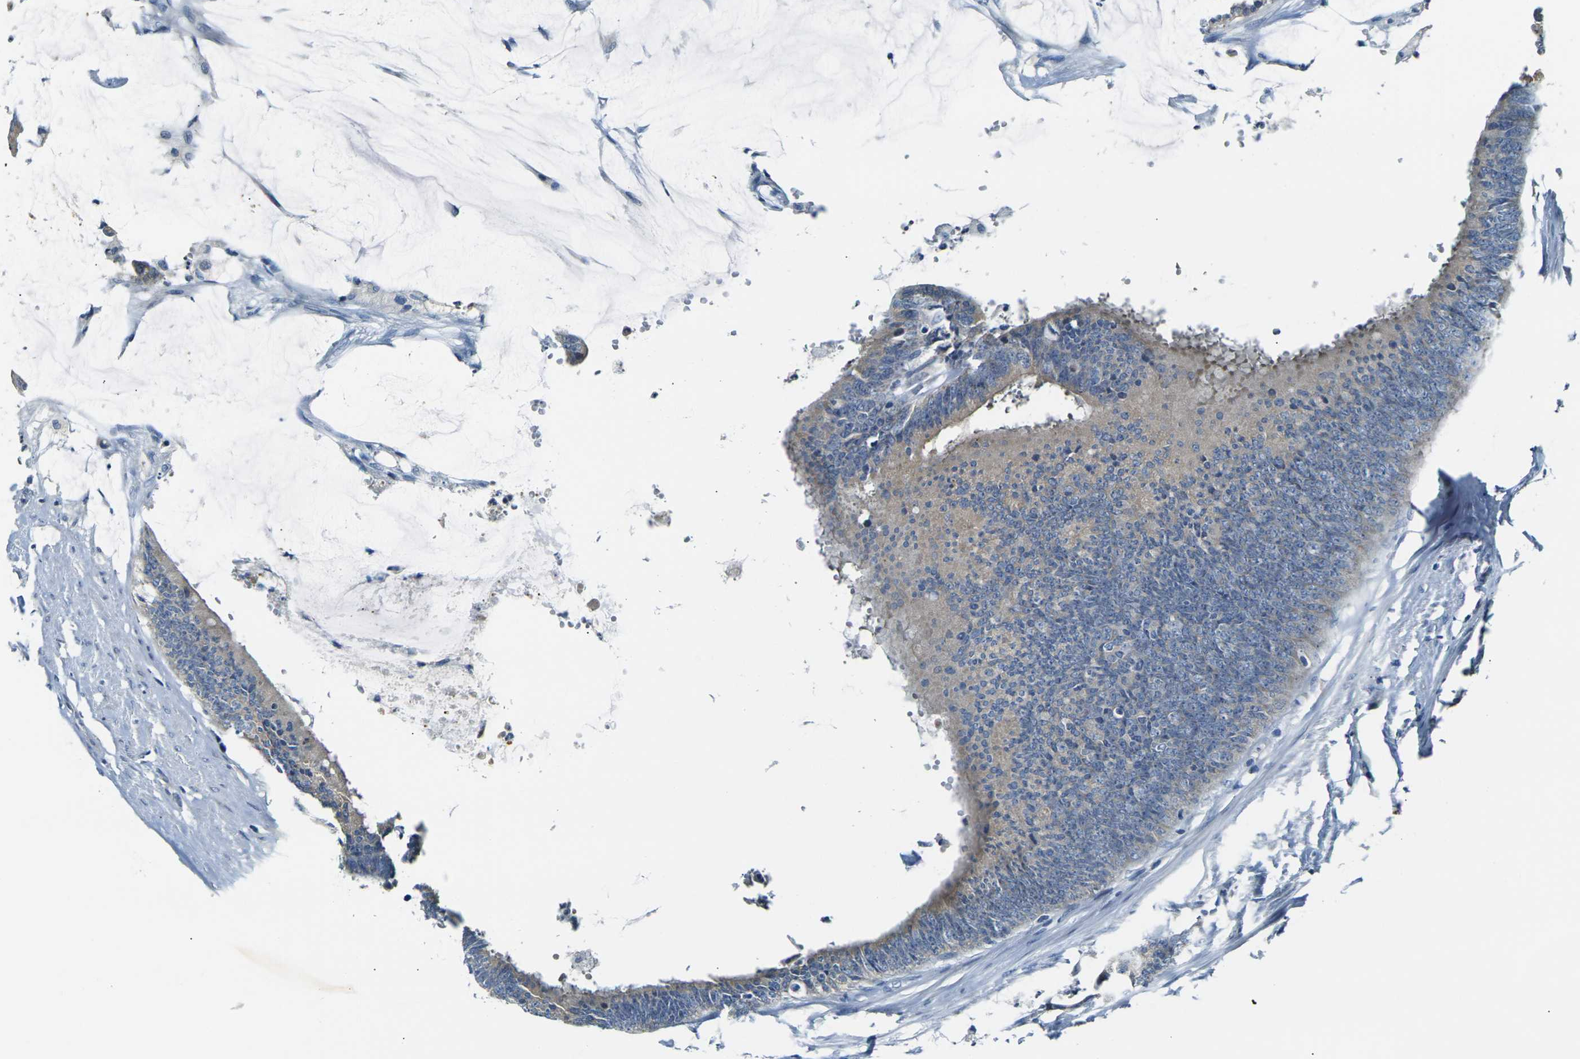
{"staining": {"intensity": "weak", "quantity": ">75%", "location": "cytoplasmic/membranous"}, "tissue": "colorectal cancer", "cell_type": "Tumor cells", "image_type": "cancer", "snomed": [{"axis": "morphology", "description": "Adenocarcinoma, NOS"}, {"axis": "topography", "description": "Rectum"}], "caption": "About >75% of tumor cells in human colorectal cancer reveal weak cytoplasmic/membranous protein expression as visualized by brown immunohistochemical staining.", "gene": "SHISAL2B", "patient": {"sex": "female", "age": 66}}